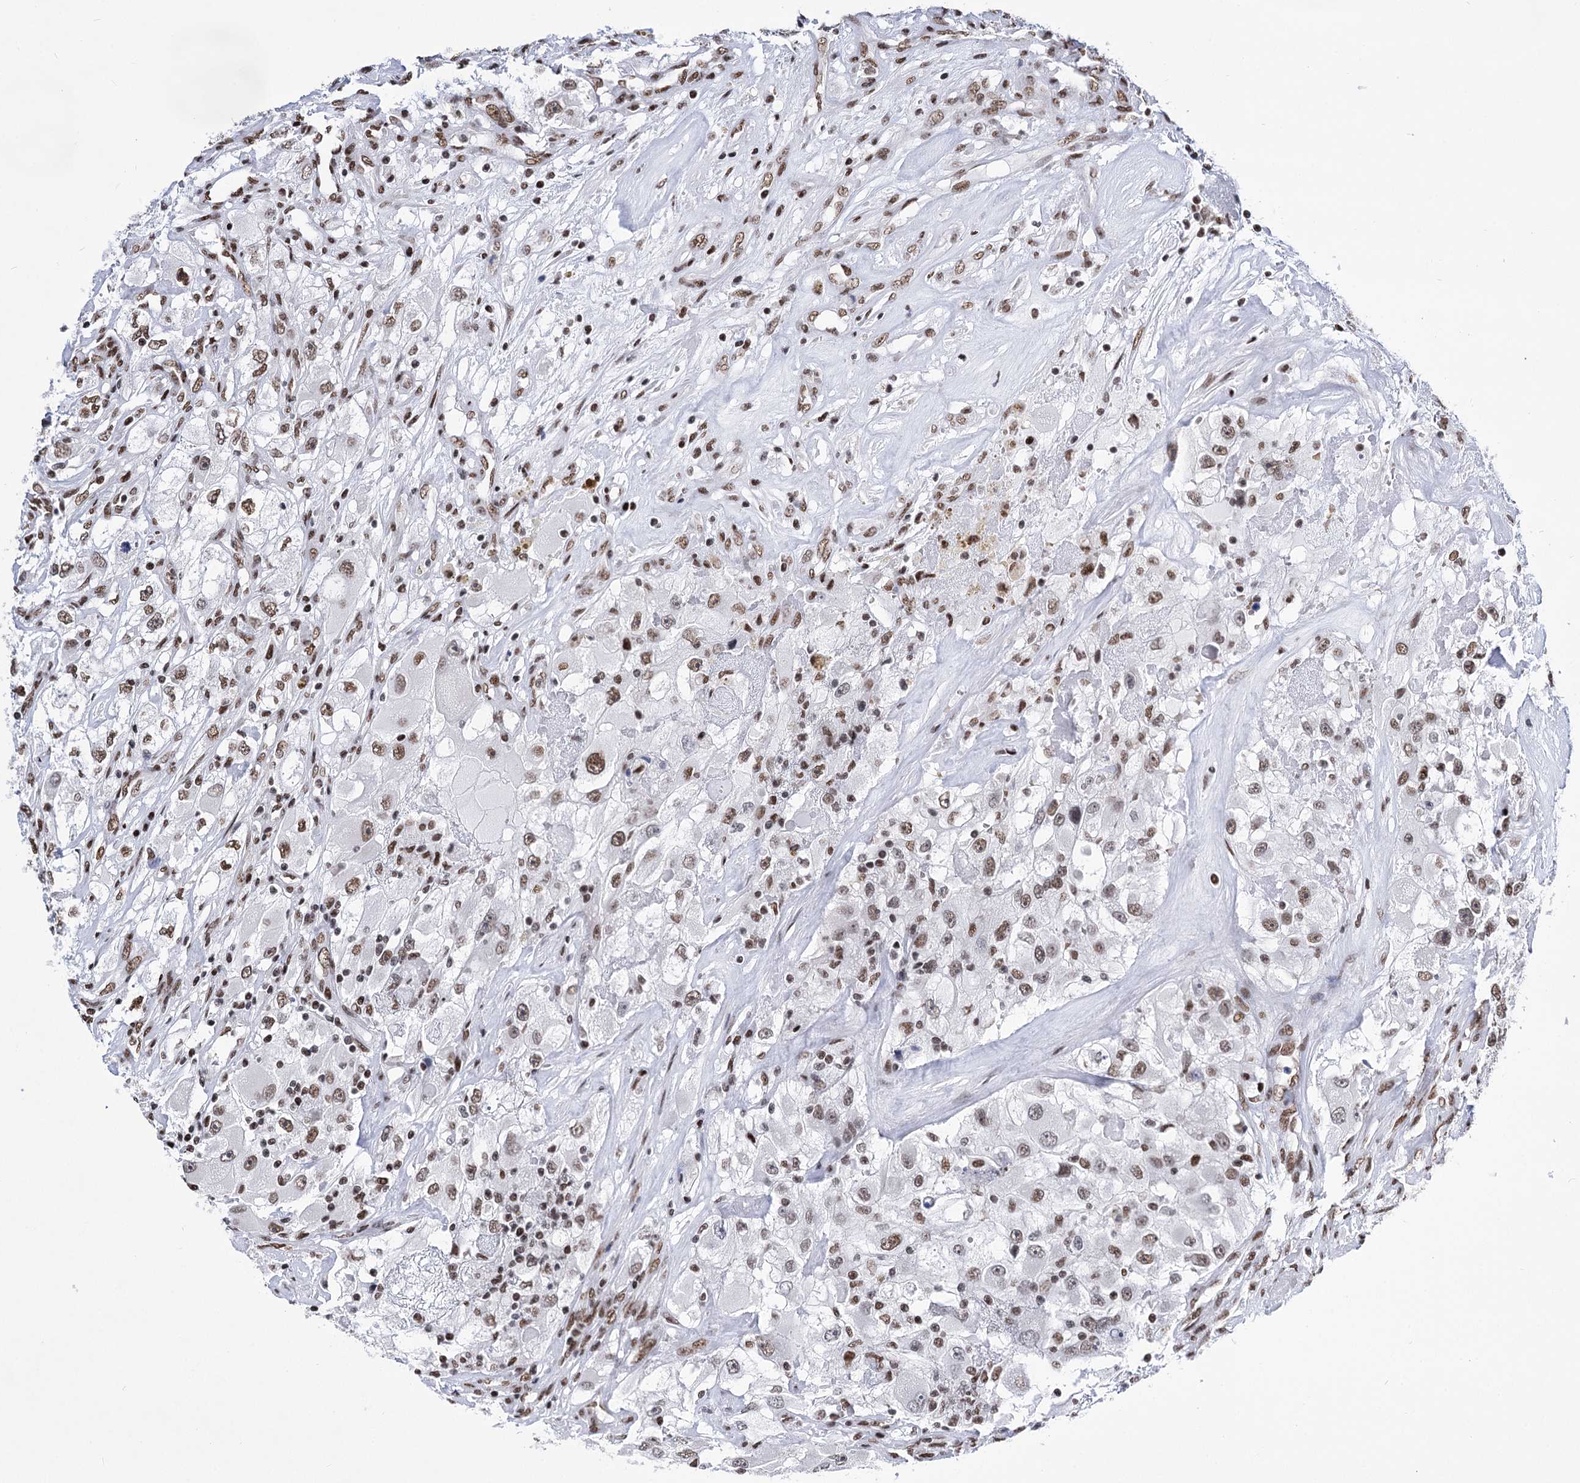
{"staining": {"intensity": "moderate", "quantity": ">75%", "location": "nuclear"}, "tissue": "renal cancer", "cell_type": "Tumor cells", "image_type": "cancer", "snomed": [{"axis": "morphology", "description": "Adenocarcinoma, NOS"}, {"axis": "topography", "description": "Kidney"}], "caption": "IHC micrograph of neoplastic tissue: human renal cancer (adenocarcinoma) stained using IHC demonstrates medium levels of moderate protein expression localized specifically in the nuclear of tumor cells, appearing as a nuclear brown color.", "gene": "POU4F3", "patient": {"sex": "female", "age": 52}}